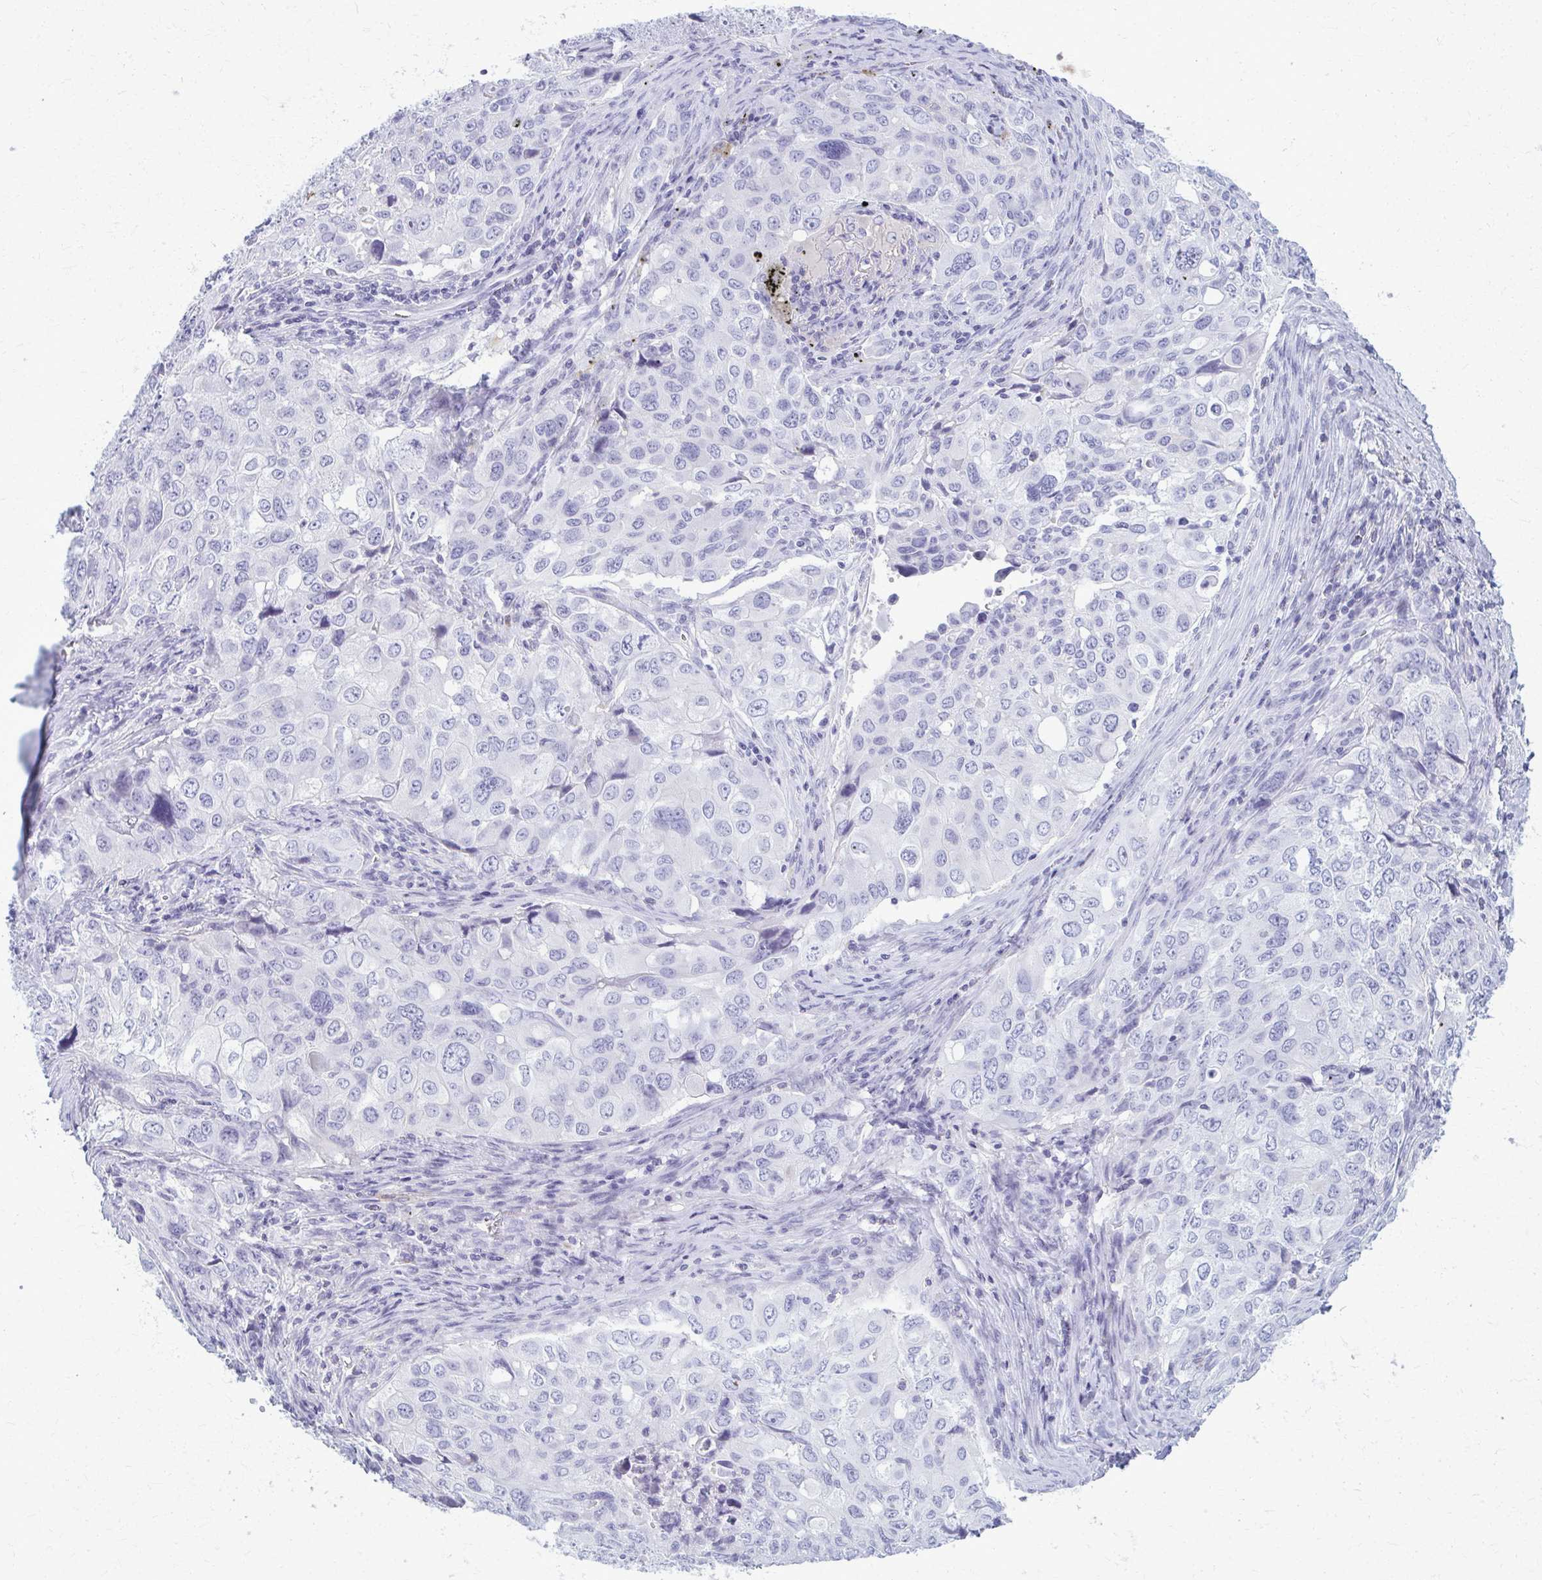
{"staining": {"intensity": "negative", "quantity": "none", "location": "none"}, "tissue": "lung cancer", "cell_type": "Tumor cells", "image_type": "cancer", "snomed": [{"axis": "morphology", "description": "Adenocarcinoma, NOS"}, {"axis": "morphology", "description": "Adenocarcinoma, metastatic, NOS"}, {"axis": "topography", "description": "Lymph node"}, {"axis": "topography", "description": "Lung"}], "caption": "Protein analysis of metastatic adenocarcinoma (lung) exhibits no significant staining in tumor cells.", "gene": "ACSM2B", "patient": {"sex": "female", "age": 42}}